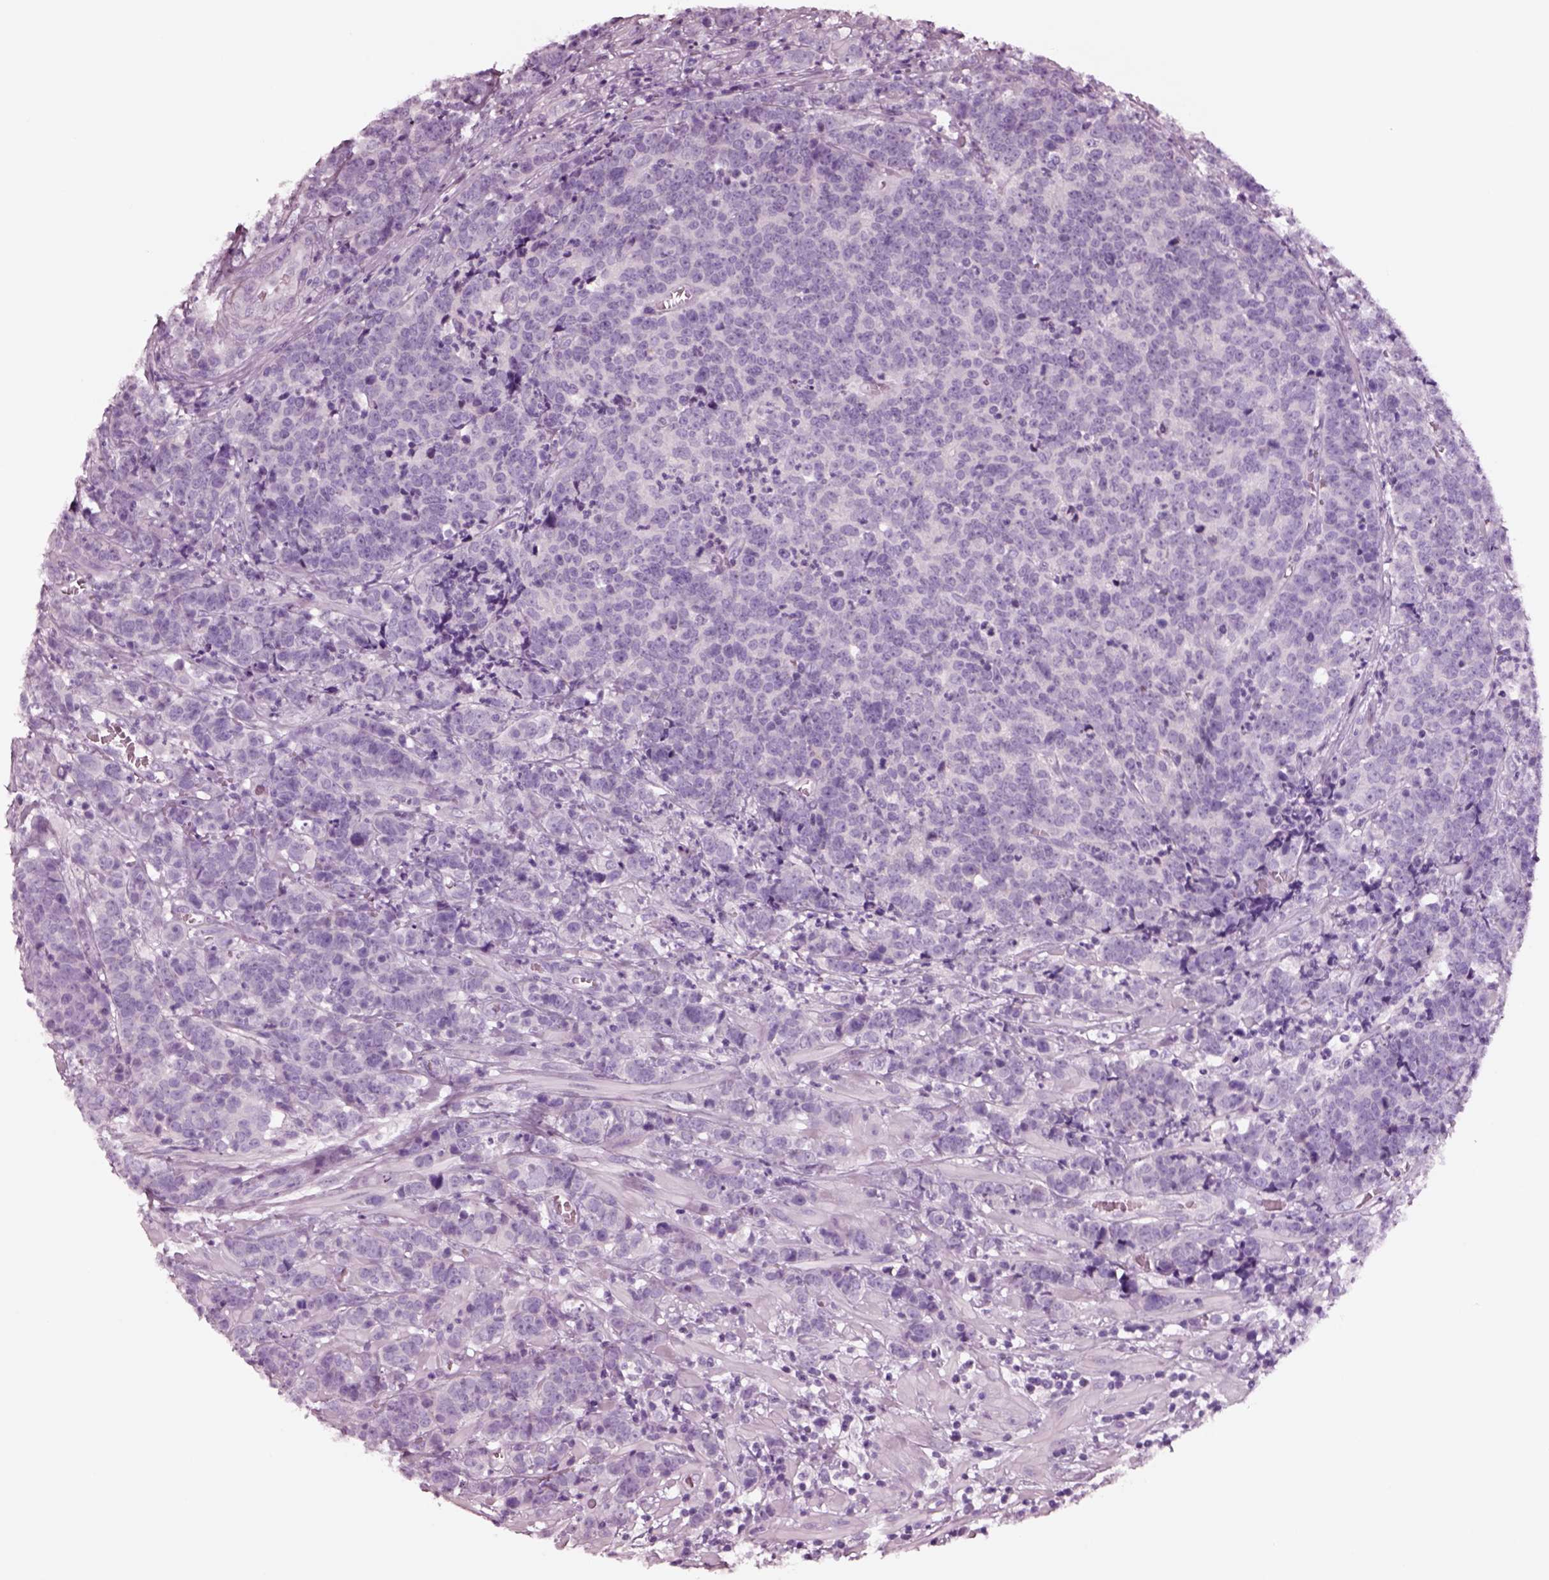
{"staining": {"intensity": "negative", "quantity": "none", "location": "none"}, "tissue": "prostate cancer", "cell_type": "Tumor cells", "image_type": "cancer", "snomed": [{"axis": "morphology", "description": "Adenocarcinoma, NOS"}, {"axis": "topography", "description": "Prostate"}], "caption": "A high-resolution photomicrograph shows IHC staining of prostate adenocarcinoma, which exhibits no significant expression in tumor cells.", "gene": "NMRK2", "patient": {"sex": "male", "age": 67}}